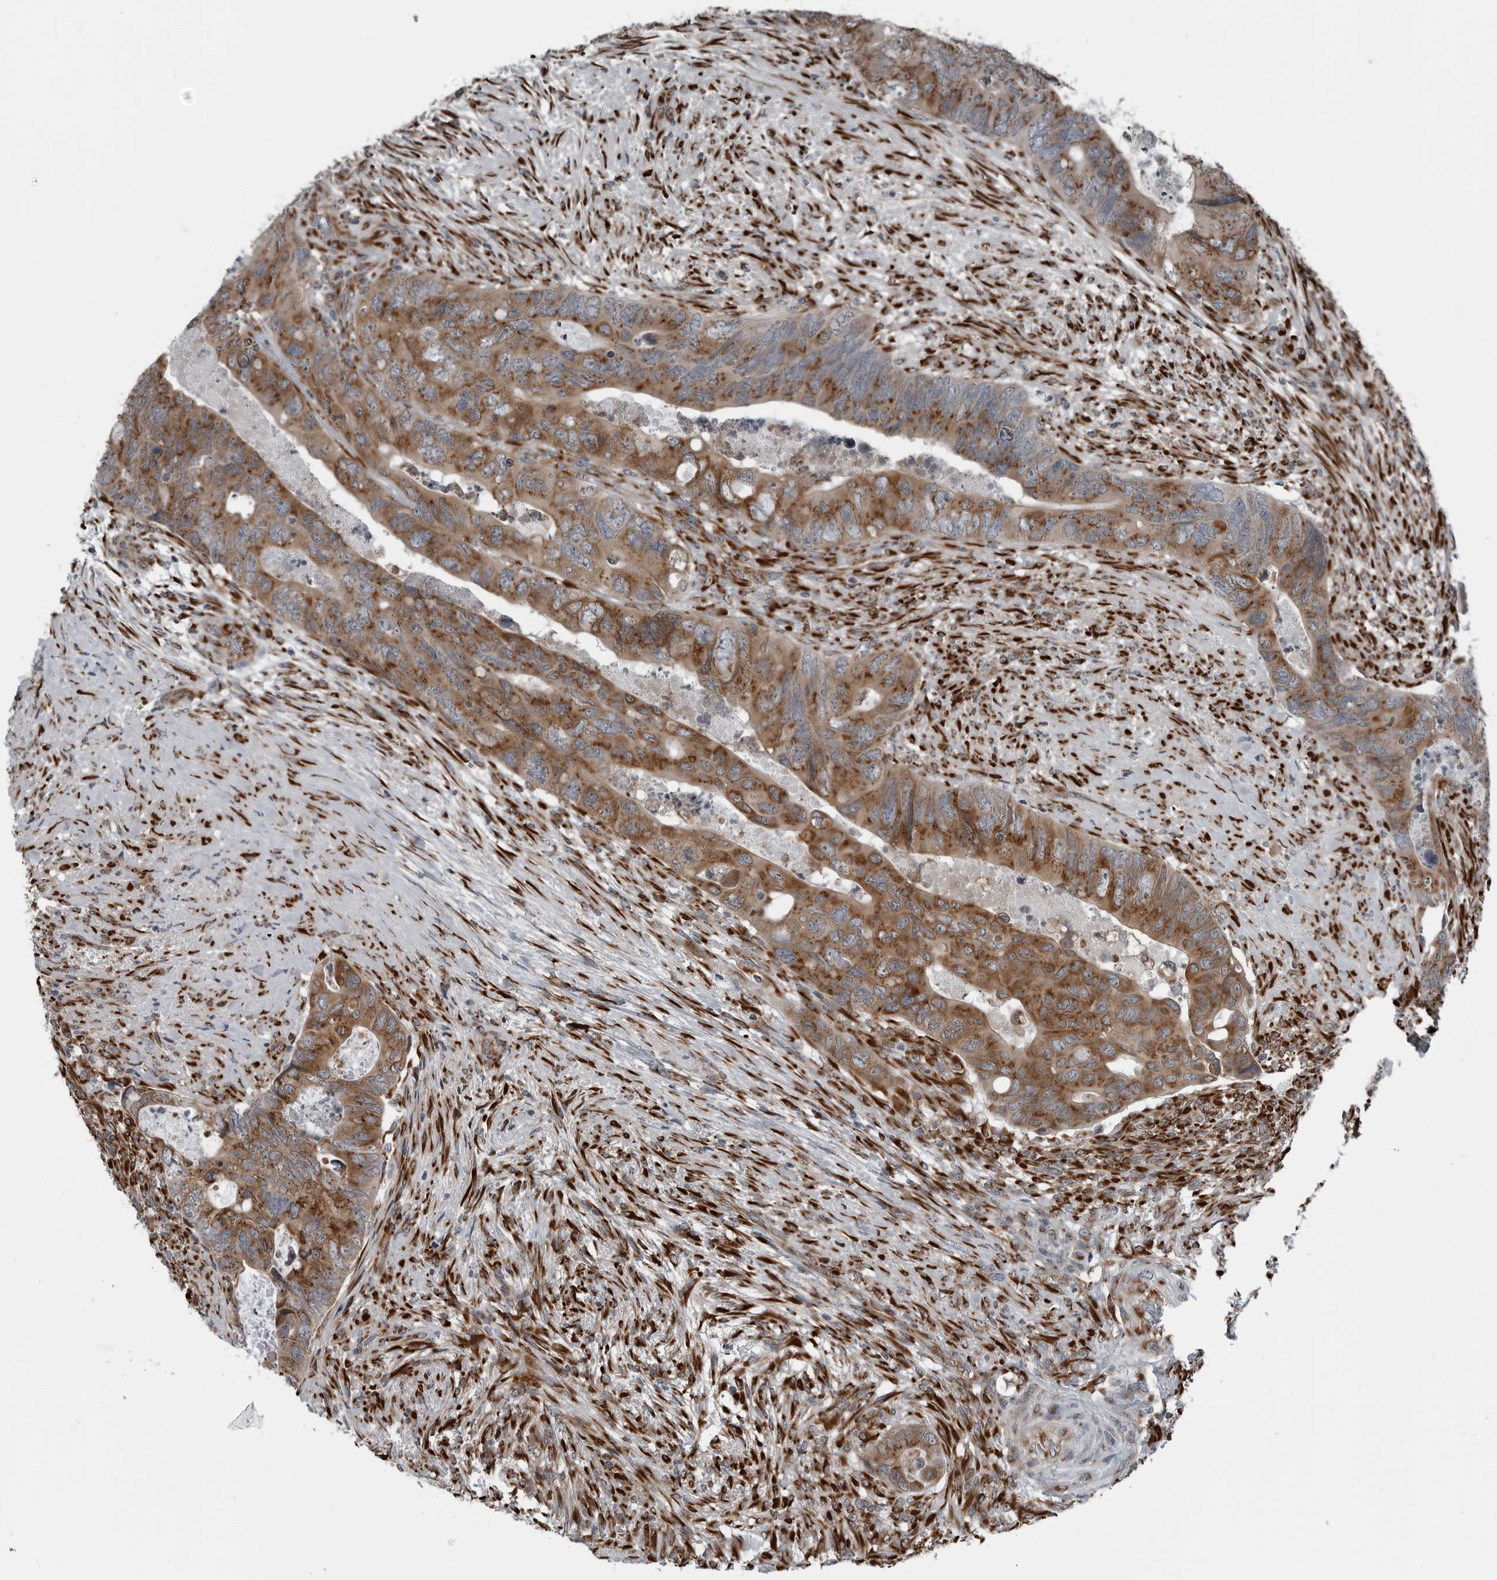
{"staining": {"intensity": "moderate", "quantity": ">75%", "location": "cytoplasmic/membranous"}, "tissue": "colorectal cancer", "cell_type": "Tumor cells", "image_type": "cancer", "snomed": [{"axis": "morphology", "description": "Adenocarcinoma, NOS"}, {"axis": "topography", "description": "Rectum"}], "caption": "Protein expression analysis of human adenocarcinoma (colorectal) reveals moderate cytoplasmic/membranous staining in about >75% of tumor cells.", "gene": "CEP85", "patient": {"sex": "male", "age": 63}}